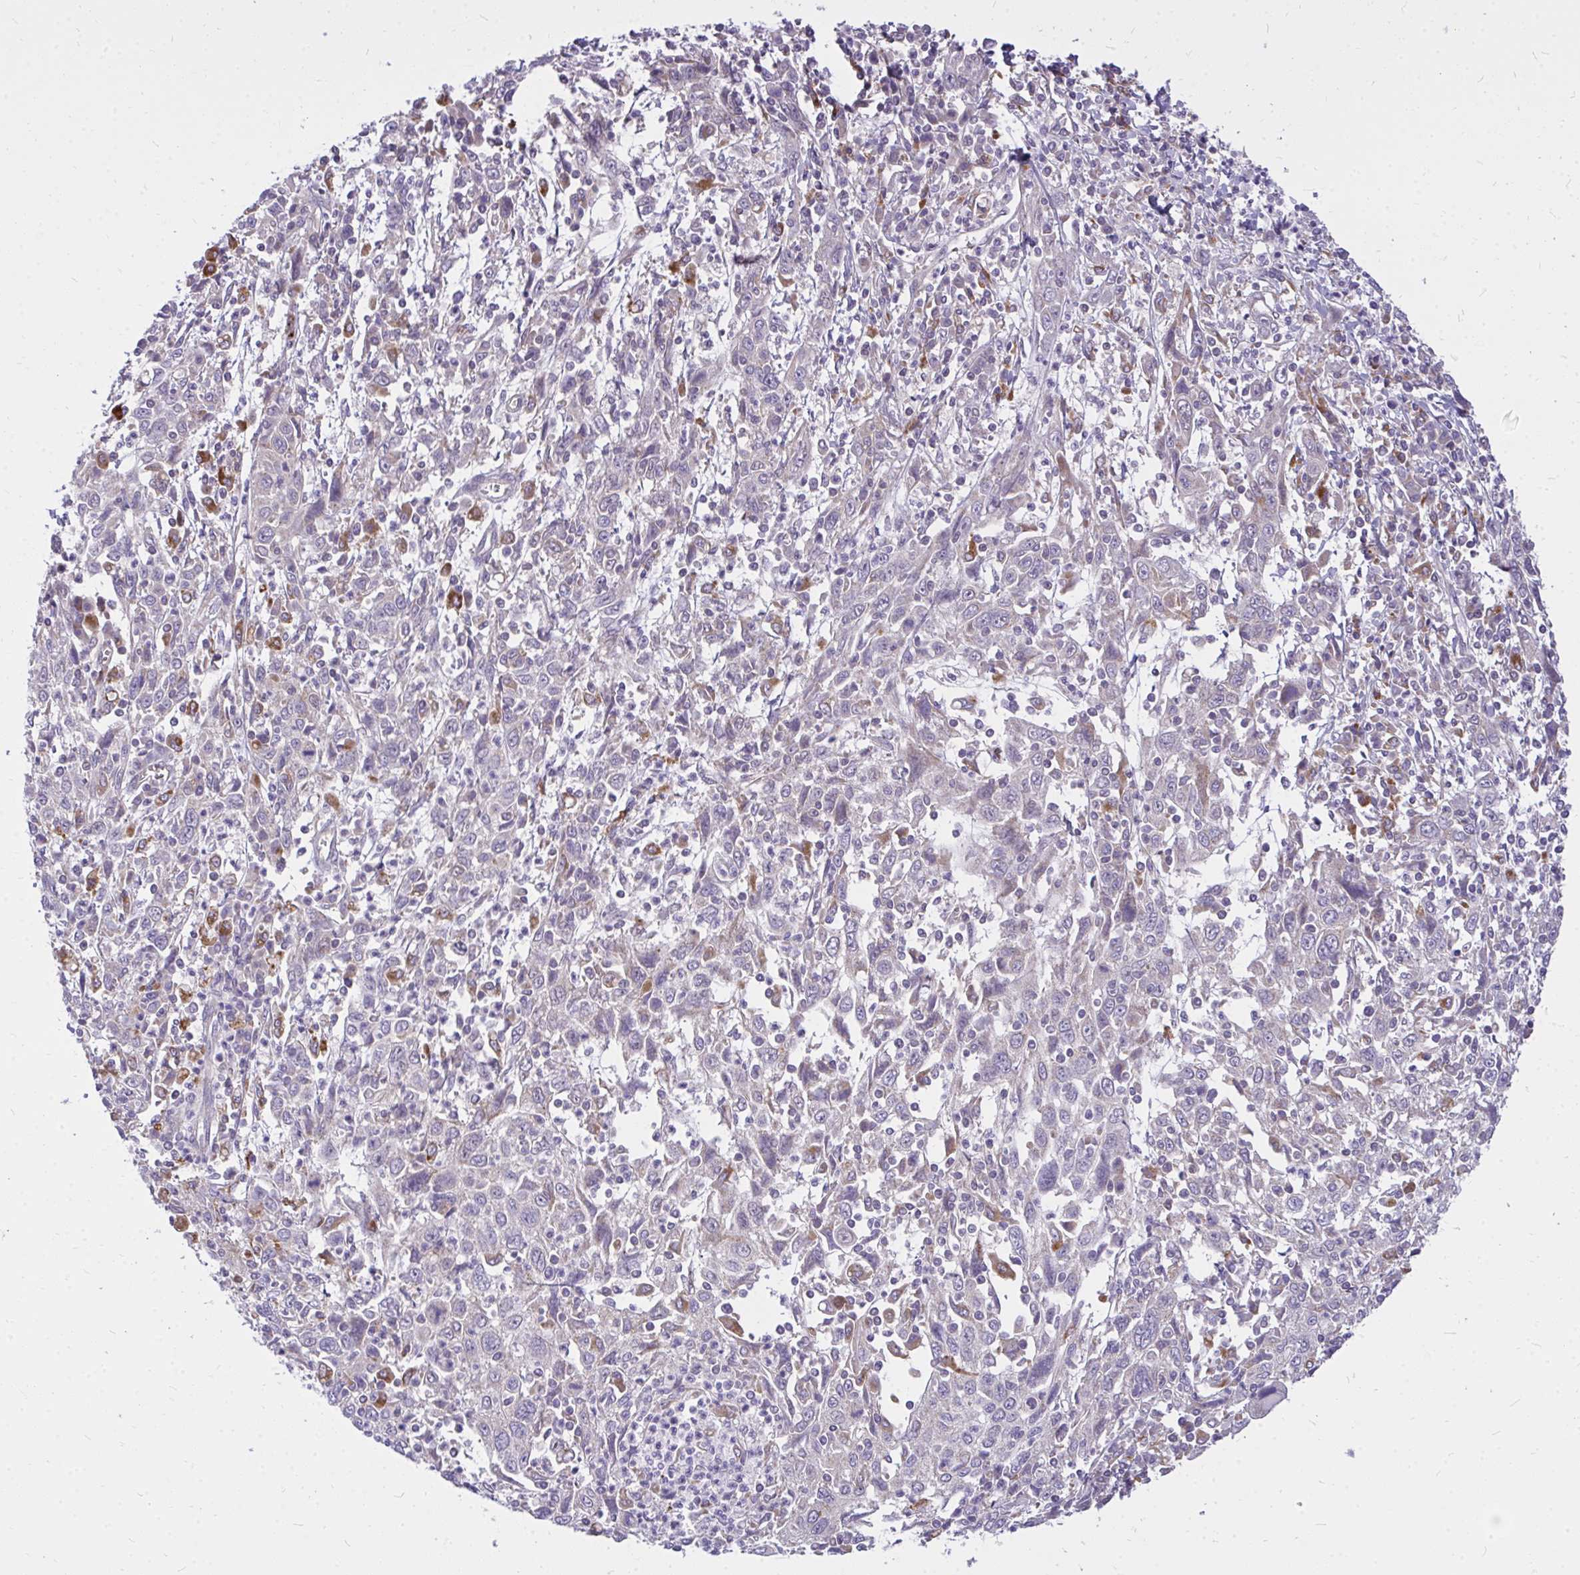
{"staining": {"intensity": "moderate", "quantity": "<25%", "location": "cytoplasmic/membranous"}, "tissue": "cervical cancer", "cell_type": "Tumor cells", "image_type": "cancer", "snomed": [{"axis": "morphology", "description": "Squamous cell carcinoma, NOS"}, {"axis": "topography", "description": "Cervix"}], "caption": "Immunohistochemistry (IHC) image of human squamous cell carcinoma (cervical) stained for a protein (brown), which displays low levels of moderate cytoplasmic/membranous positivity in about <25% of tumor cells.", "gene": "ZSCAN25", "patient": {"sex": "female", "age": 46}}